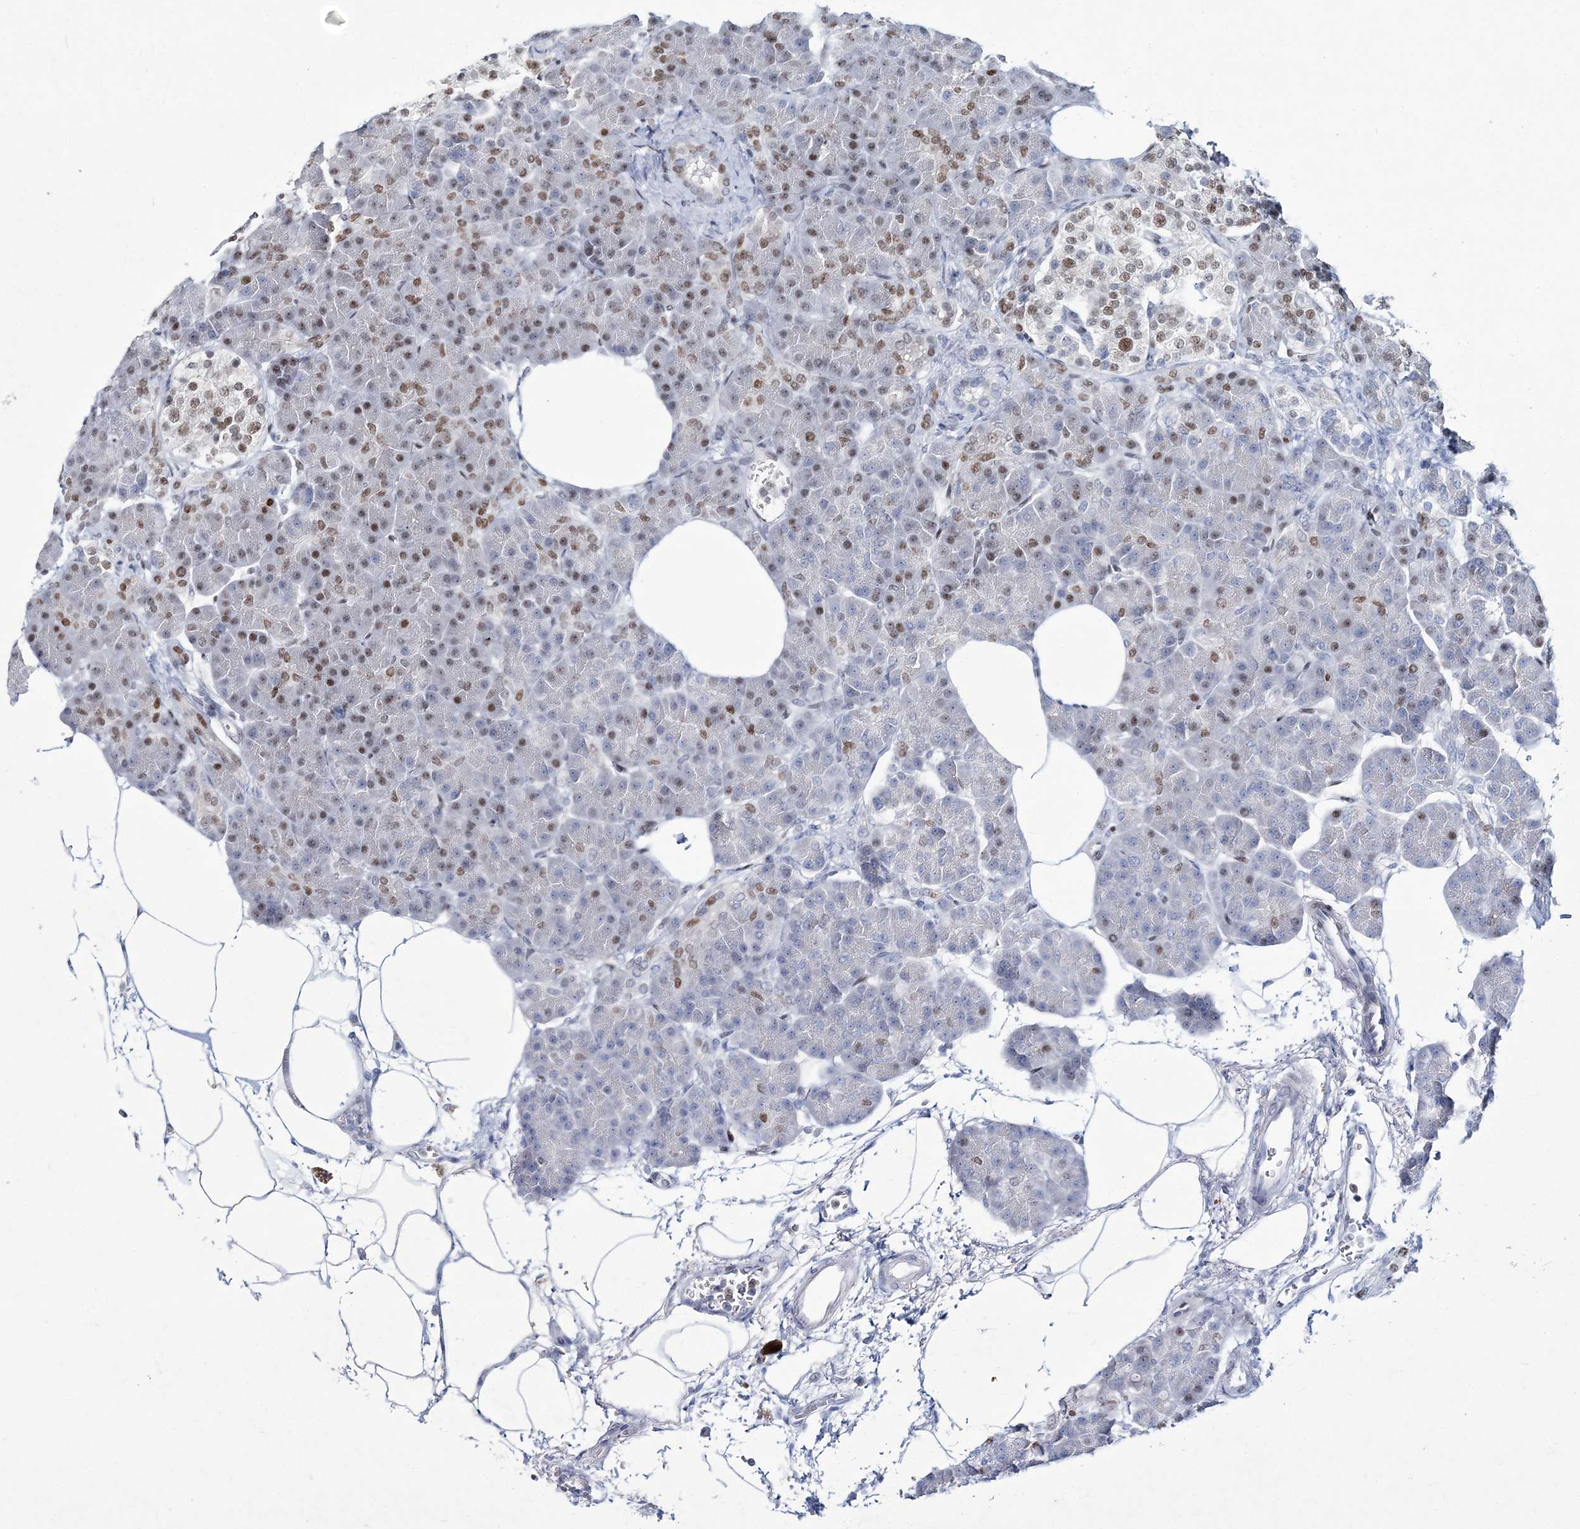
{"staining": {"intensity": "moderate", "quantity": "25%-75%", "location": "nuclear"}, "tissue": "pancreas", "cell_type": "Exocrine glandular cells", "image_type": "normal", "snomed": [{"axis": "morphology", "description": "Normal tissue, NOS"}, {"axis": "topography", "description": "Pancreas"}], "caption": "High-power microscopy captured an IHC photomicrograph of normal pancreas, revealing moderate nuclear positivity in about 25%-75% of exocrine glandular cells. (IHC, brightfield microscopy, high magnification).", "gene": "LRRFIP2", "patient": {"sex": "female", "age": 70}}